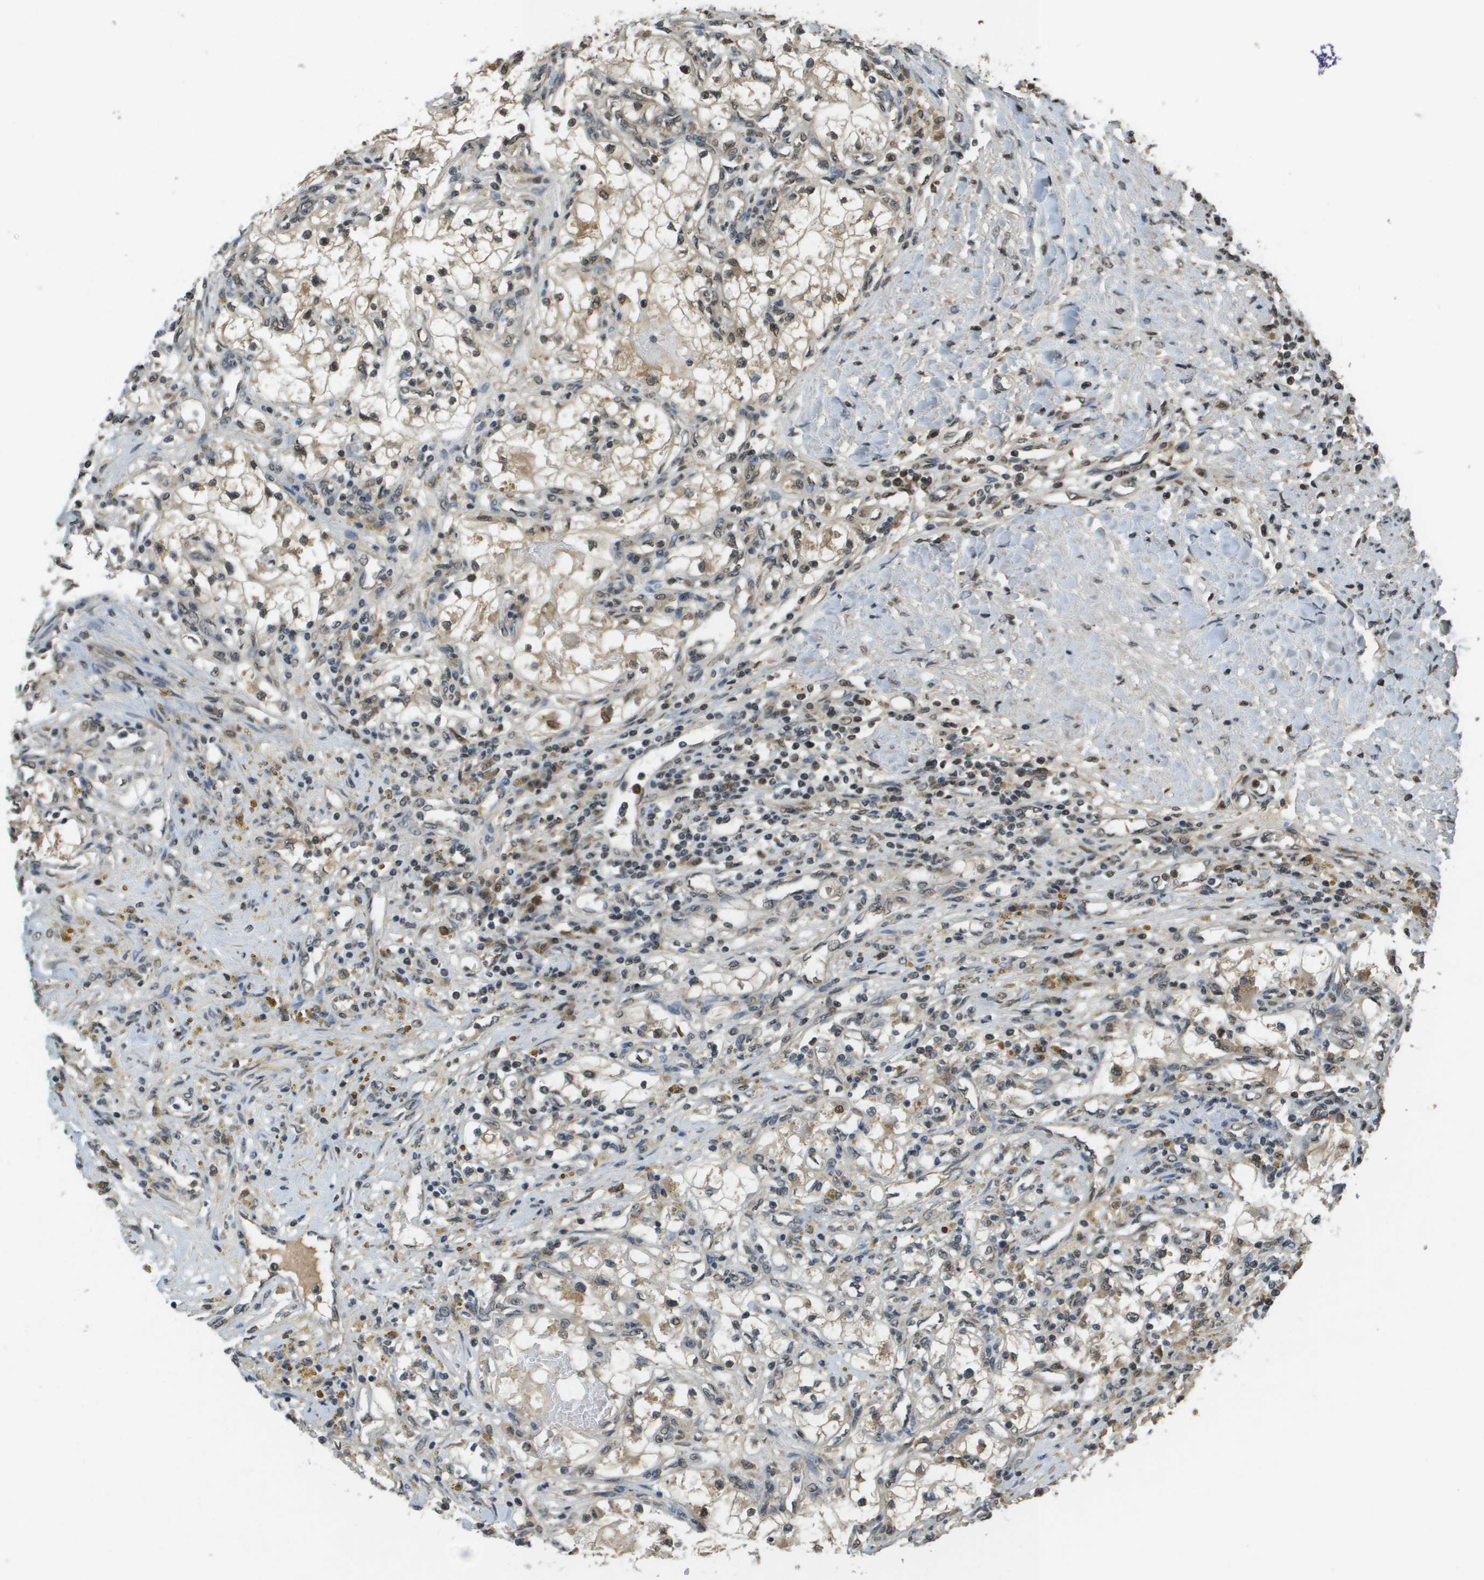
{"staining": {"intensity": "moderate", "quantity": "<25%", "location": "cytoplasmic/membranous,nuclear"}, "tissue": "renal cancer", "cell_type": "Tumor cells", "image_type": "cancer", "snomed": [{"axis": "morphology", "description": "Adenocarcinoma, NOS"}, {"axis": "topography", "description": "Kidney"}], "caption": "Moderate cytoplasmic/membranous and nuclear protein staining is appreciated in about <25% of tumor cells in adenocarcinoma (renal).", "gene": "NDRG2", "patient": {"sex": "male", "age": 68}}